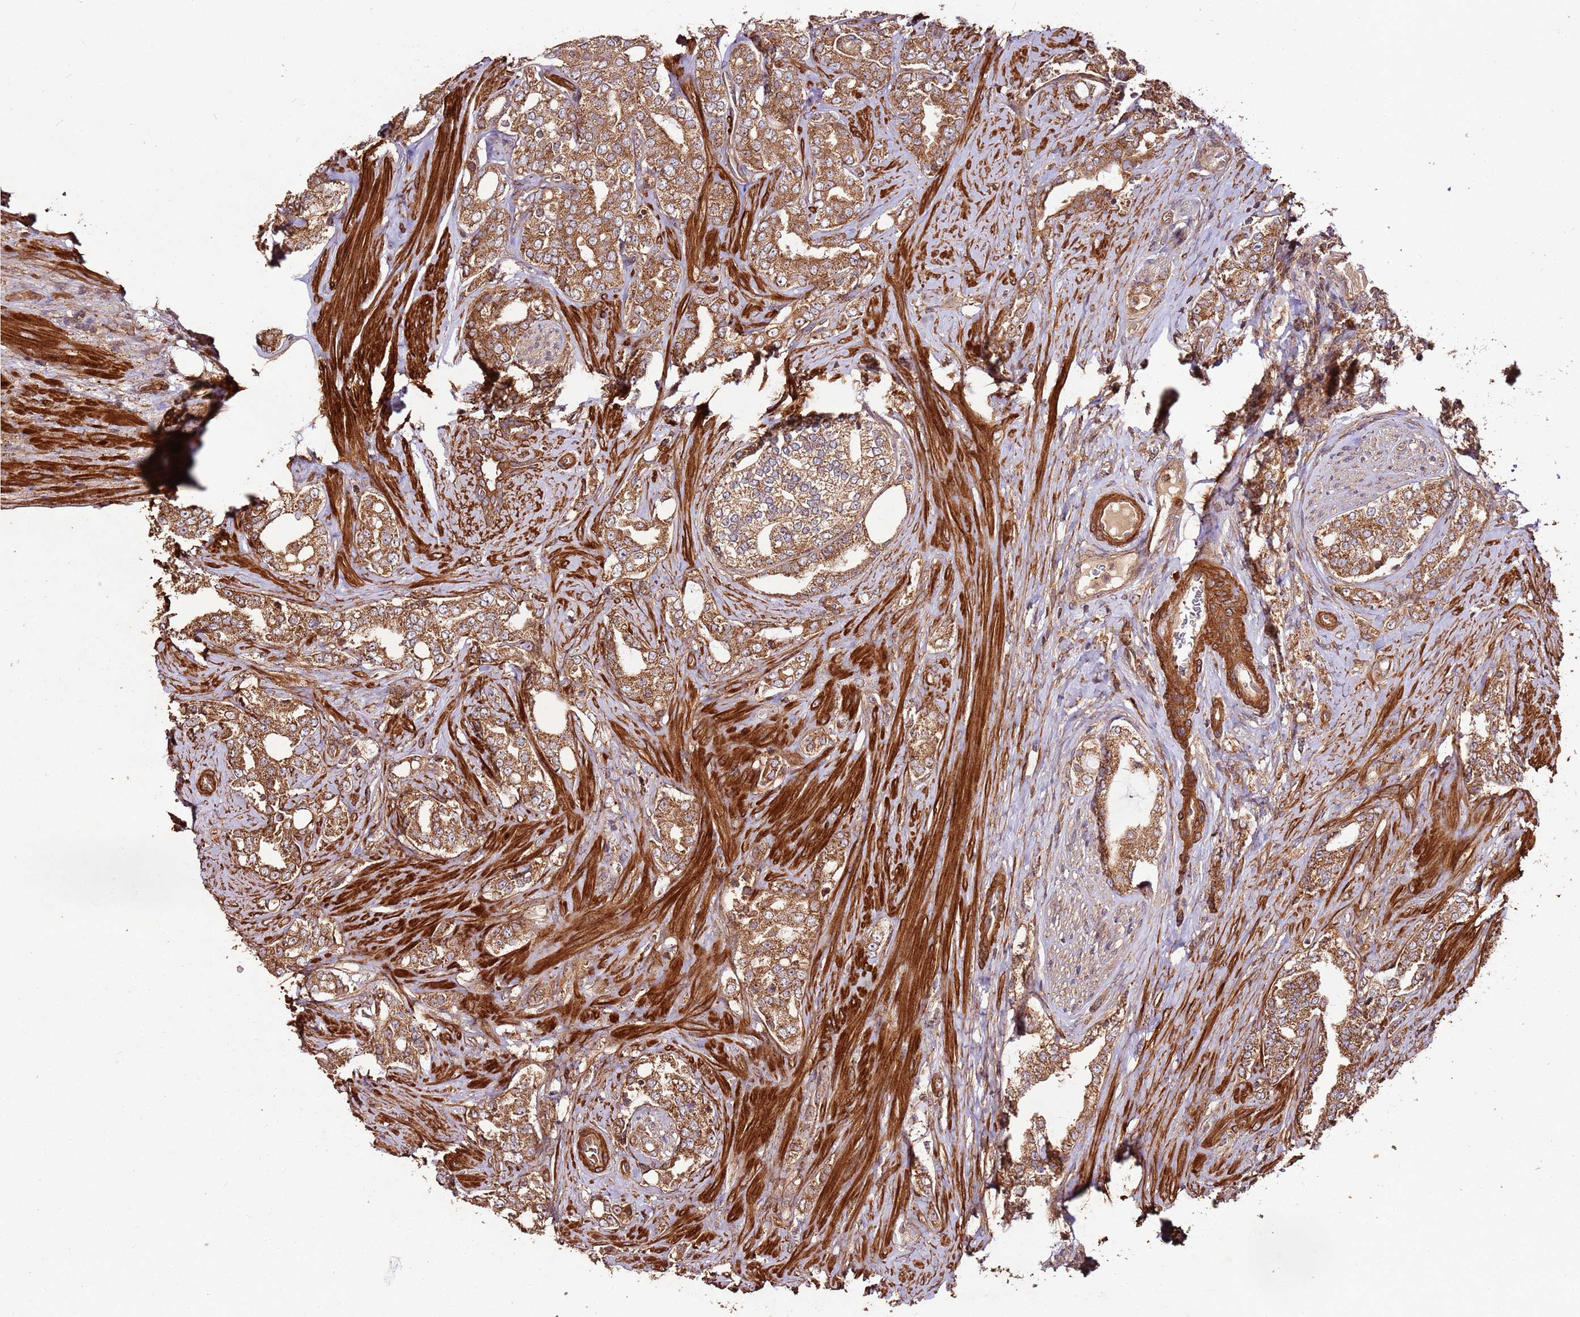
{"staining": {"intensity": "moderate", "quantity": ">75%", "location": "cytoplasmic/membranous"}, "tissue": "prostate cancer", "cell_type": "Tumor cells", "image_type": "cancer", "snomed": [{"axis": "morphology", "description": "Adenocarcinoma, High grade"}, {"axis": "topography", "description": "Prostate"}], "caption": "IHC of human prostate adenocarcinoma (high-grade) reveals medium levels of moderate cytoplasmic/membranous positivity in approximately >75% of tumor cells.", "gene": "FAM186A", "patient": {"sex": "male", "age": 64}}